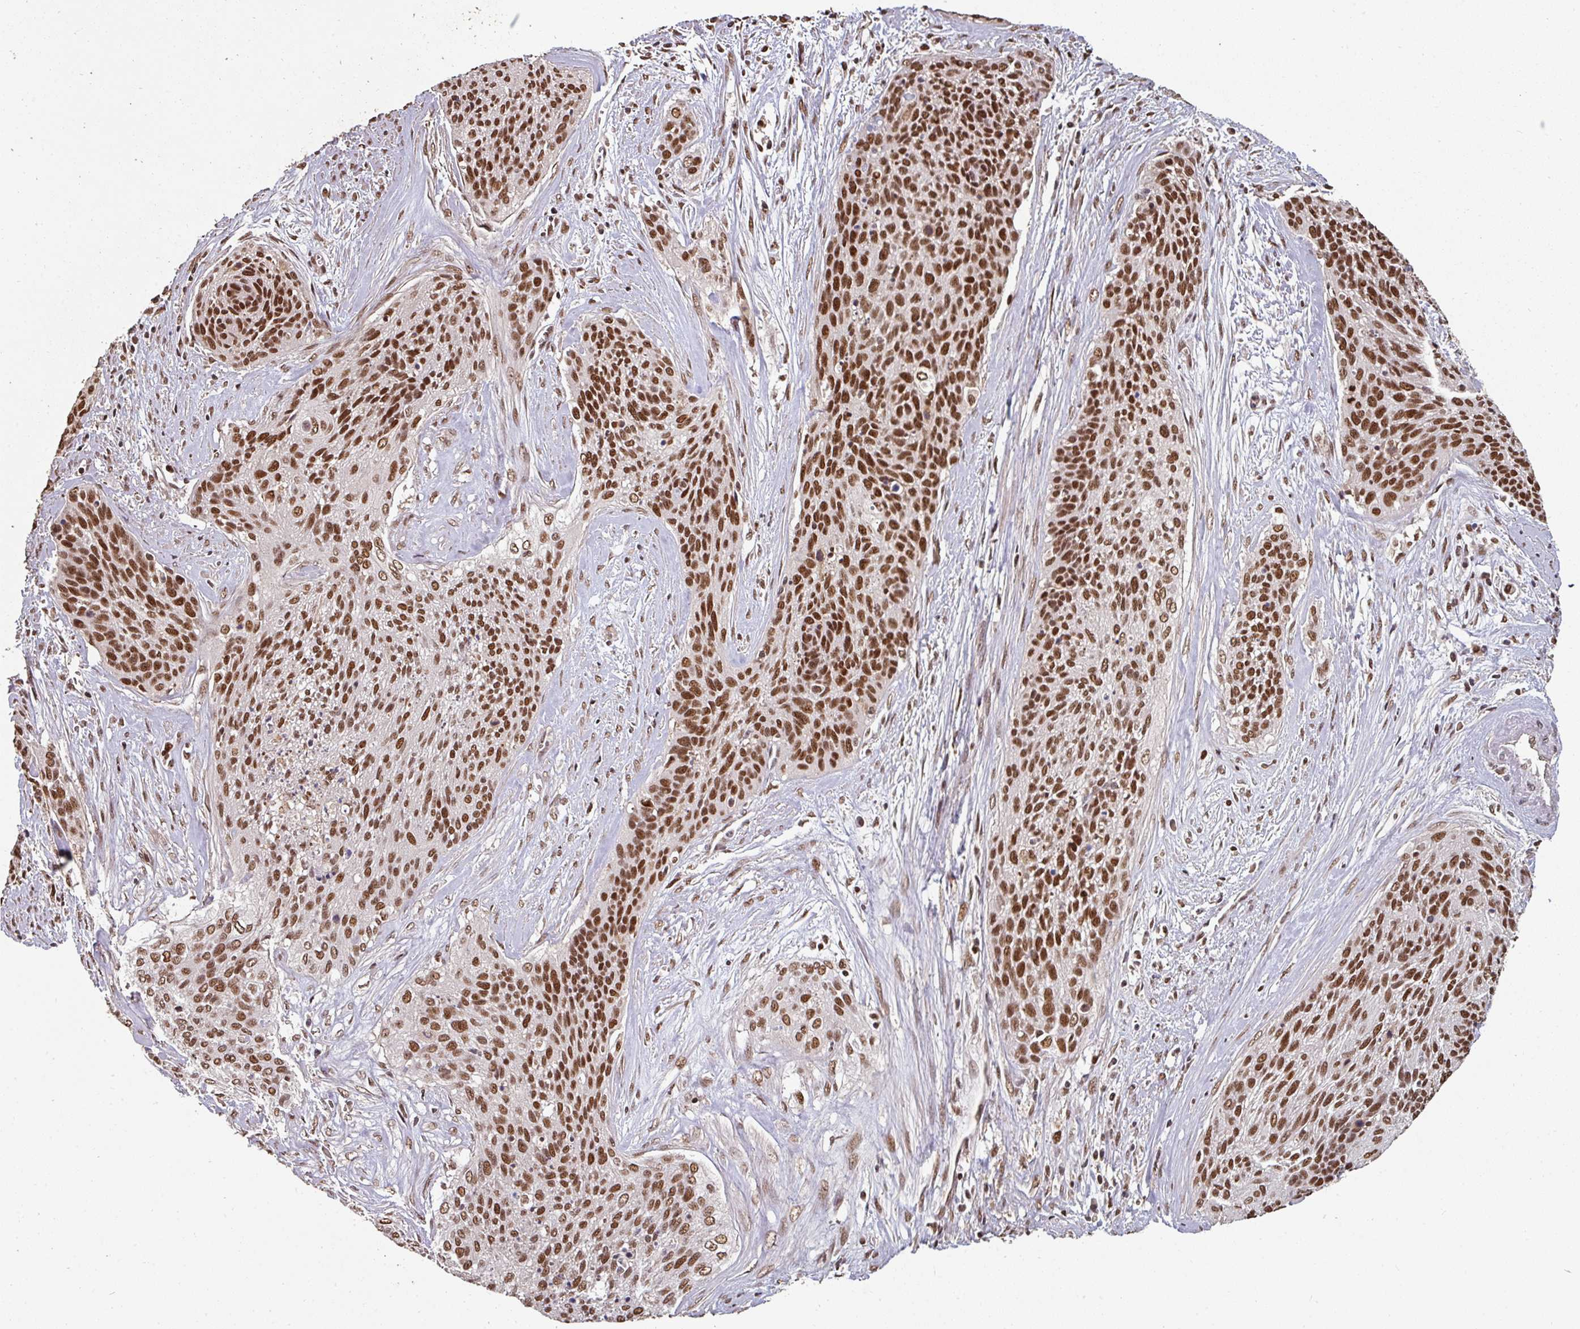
{"staining": {"intensity": "strong", "quantity": ">75%", "location": "nuclear"}, "tissue": "cervical cancer", "cell_type": "Tumor cells", "image_type": "cancer", "snomed": [{"axis": "morphology", "description": "Squamous cell carcinoma, NOS"}, {"axis": "topography", "description": "Cervix"}], "caption": "Immunohistochemistry (IHC) histopathology image of human cervical squamous cell carcinoma stained for a protein (brown), which displays high levels of strong nuclear expression in about >75% of tumor cells.", "gene": "POLD1", "patient": {"sex": "female", "age": 55}}